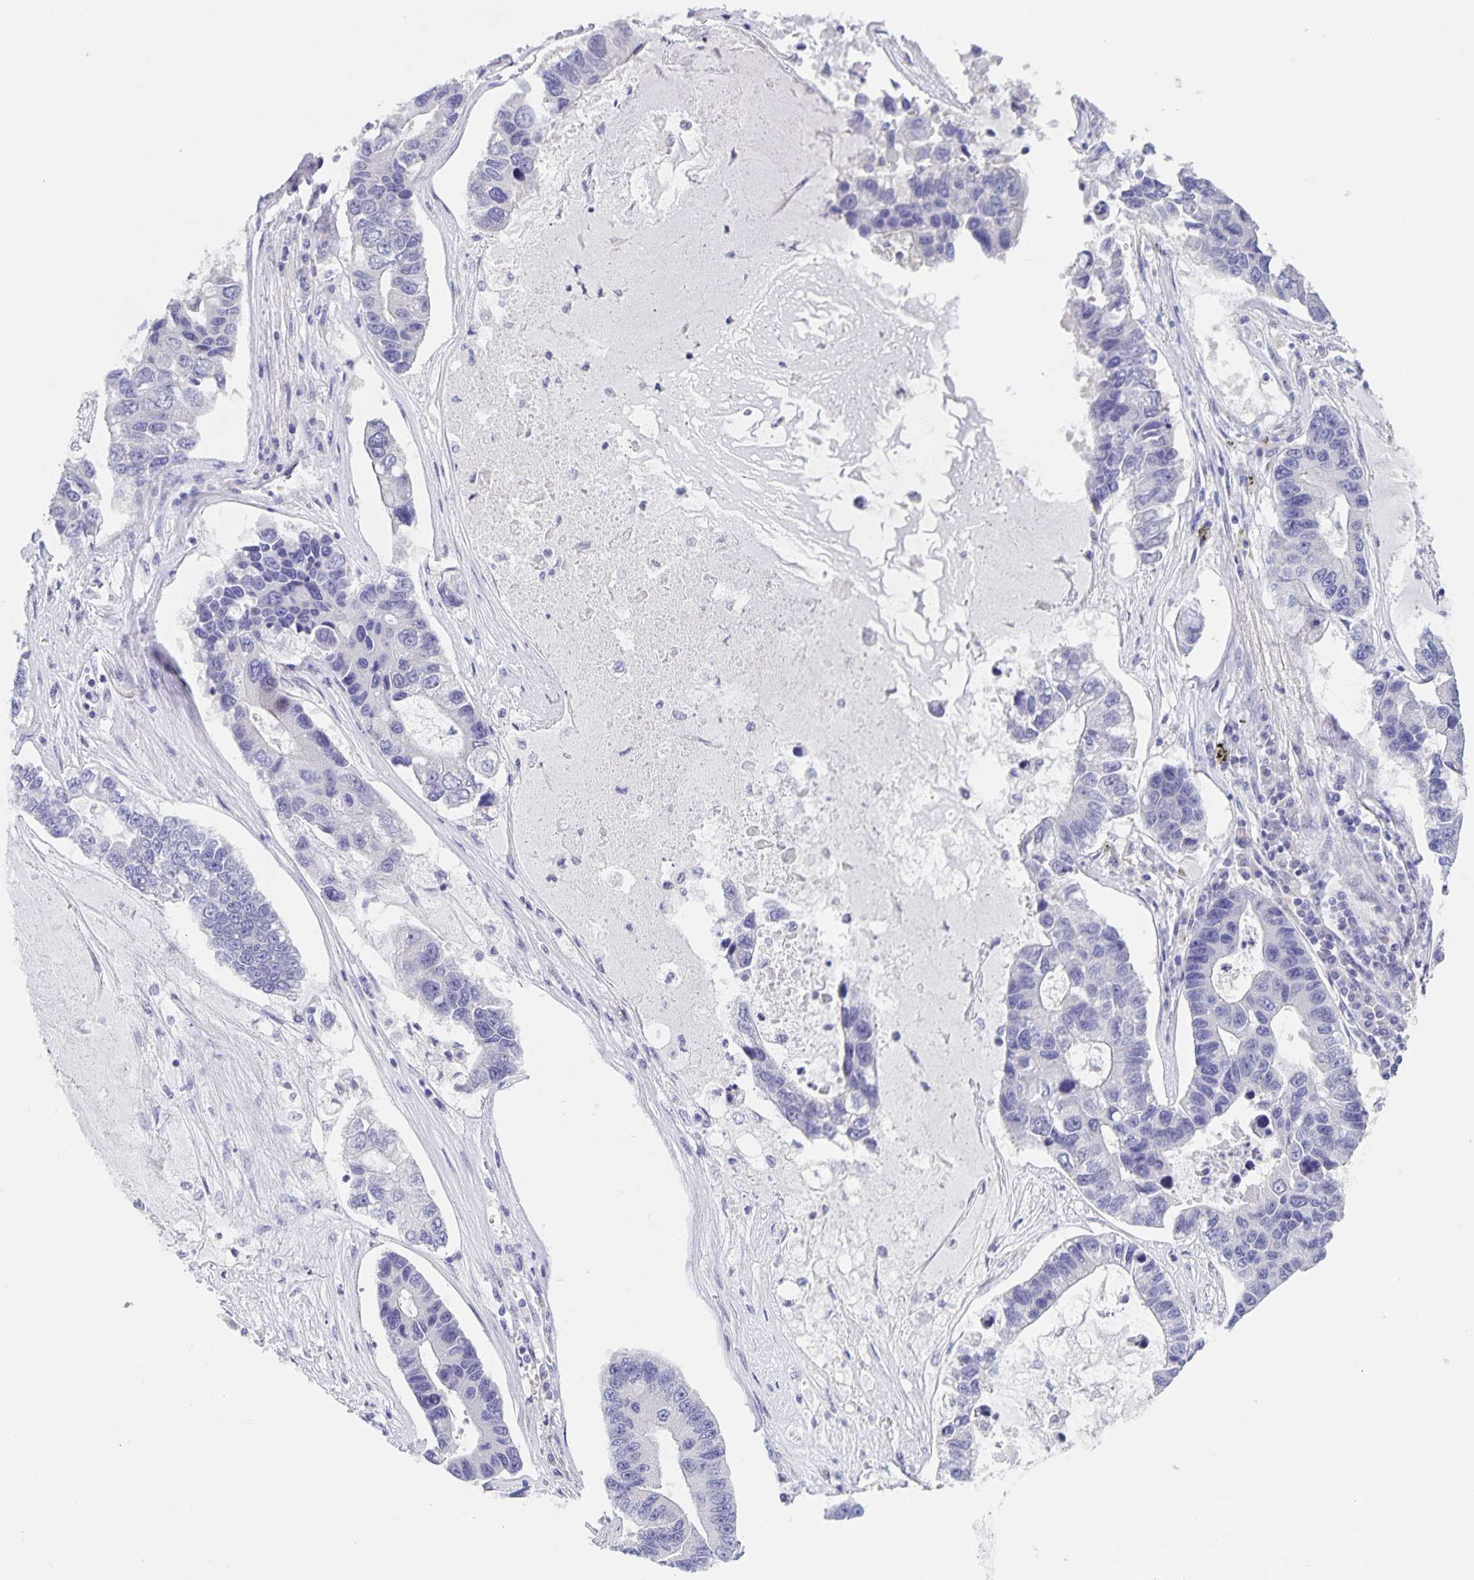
{"staining": {"intensity": "negative", "quantity": "none", "location": "none"}, "tissue": "lung cancer", "cell_type": "Tumor cells", "image_type": "cancer", "snomed": [{"axis": "morphology", "description": "Adenocarcinoma, NOS"}, {"axis": "topography", "description": "Bronchus"}, {"axis": "topography", "description": "Lung"}], "caption": "Histopathology image shows no significant protein positivity in tumor cells of adenocarcinoma (lung).", "gene": "DMGDH", "patient": {"sex": "female", "age": 51}}